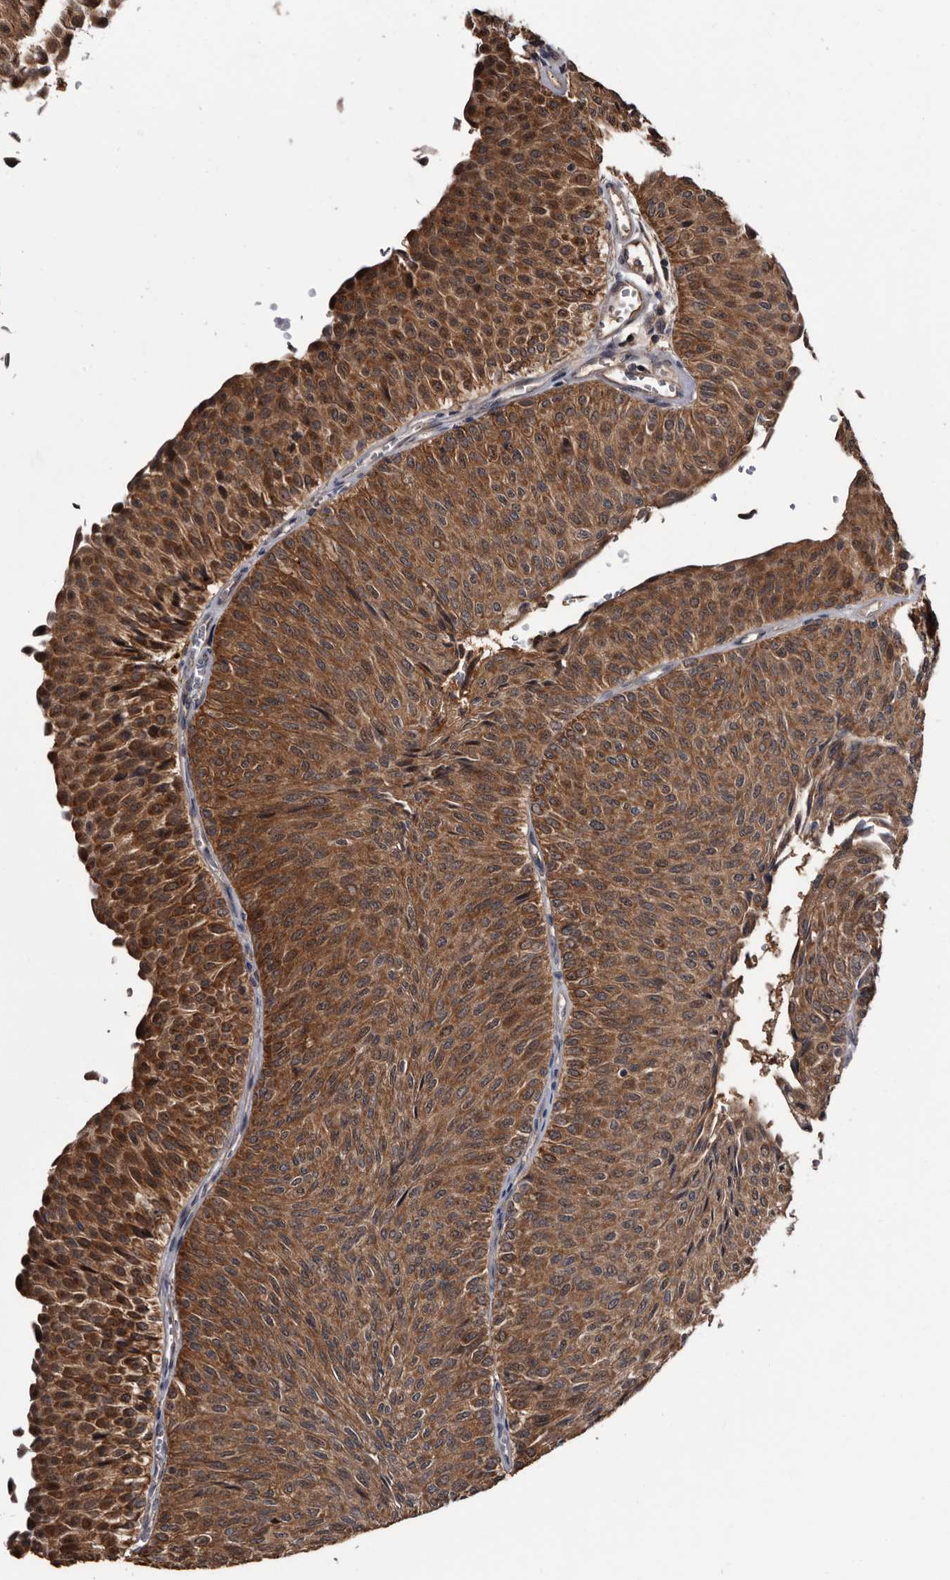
{"staining": {"intensity": "strong", "quantity": ">75%", "location": "cytoplasmic/membranous"}, "tissue": "urothelial cancer", "cell_type": "Tumor cells", "image_type": "cancer", "snomed": [{"axis": "morphology", "description": "Urothelial carcinoma, Low grade"}, {"axis": "topography", "description": "Urinary bladder"}], "caption": "Human low-grade urothelial carcinoma stained for a protein (brown) displays strong cytoplasmic/membranous positive staining in about >75% of tumor cells.", "gene": "TTI2", "patient": {"sex": "male", "age": 78}}